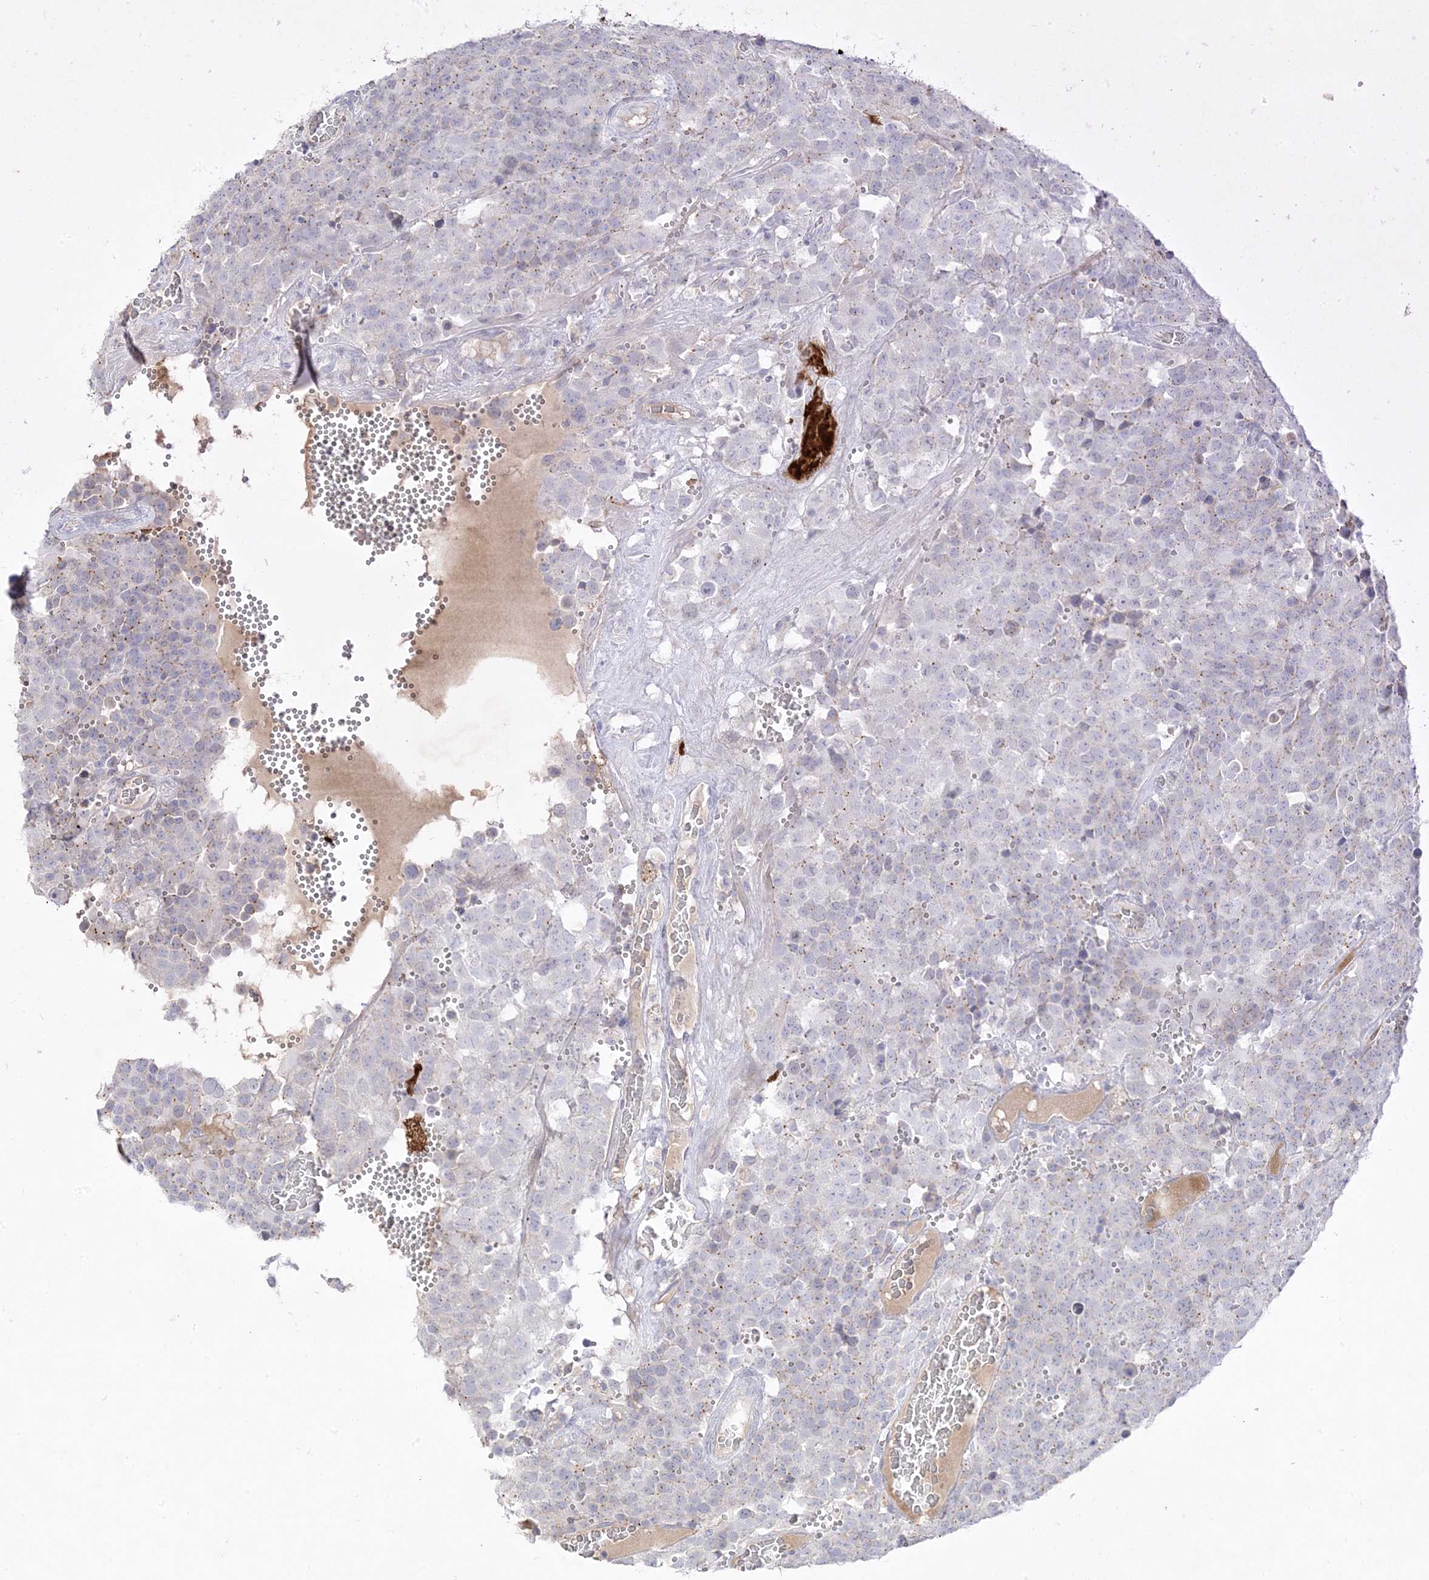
{"staining": {"intensity": "weak", "quantity": "<25%", "location": "cytoplasmic/membranous"}, "tissue": "testis cancer", "cell_type": "Tumor cells", "image_type": "cancer", "snomed": [{"axis": "morphology", "description": "Seminoma, NOS"}, {"axis": "topography", "description": "Testis"}], "caption": "Immunohistochemical staining of human testis cancer exhibits no significant expression in tumor cells.", "gene": "TRANK1", "patient": {"sex": "male", "age": 71}}